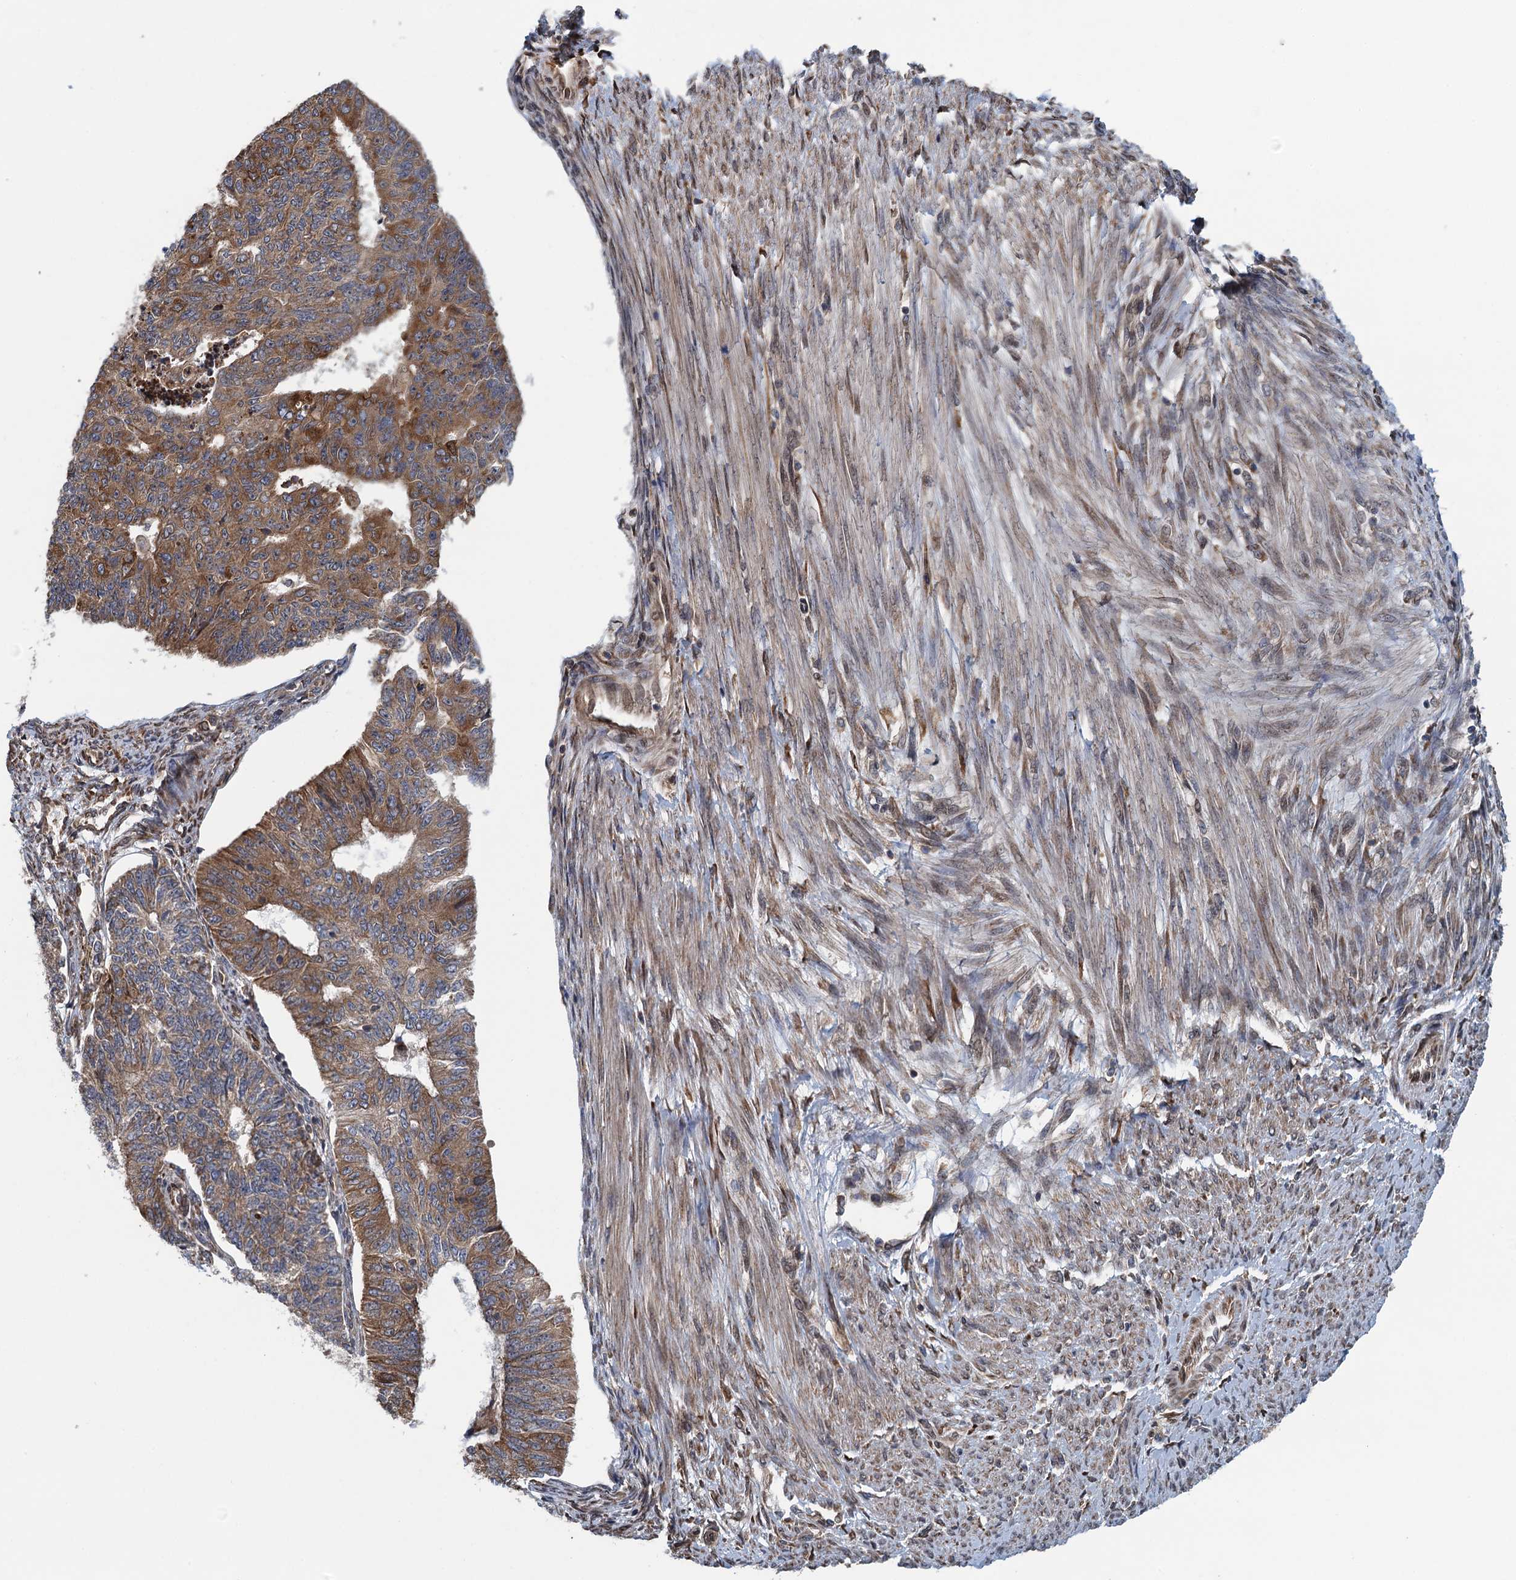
{"staining": {"intensity": "moderate", "quantity": ">75%", "location": "cytoplasmic/membranous"}, "tissue": "endometrial cancer", "cell_type": "Tumor cells", "image_type": "cancer", "snomed": [{"axis": "morphology", "description": "Adenocarcinoma, NOS"}, {"axis": "topography", "description": "Endometrium"}], "caption": "Immunohistochemical staining of human endometrial cancer (adenocarcinoma) demonstrates medium levels of moderate cytoplasmic/membranous protein positivity in approximately >75% of tumor cells. (Stains: DAB (3,3'-diaminobenzidine) in brown, nuclei in blue, Microscopy: brightfield microscopy at high magnification).", "gene": "MDM1", "patient": {"sex": "female", "age": 32}}